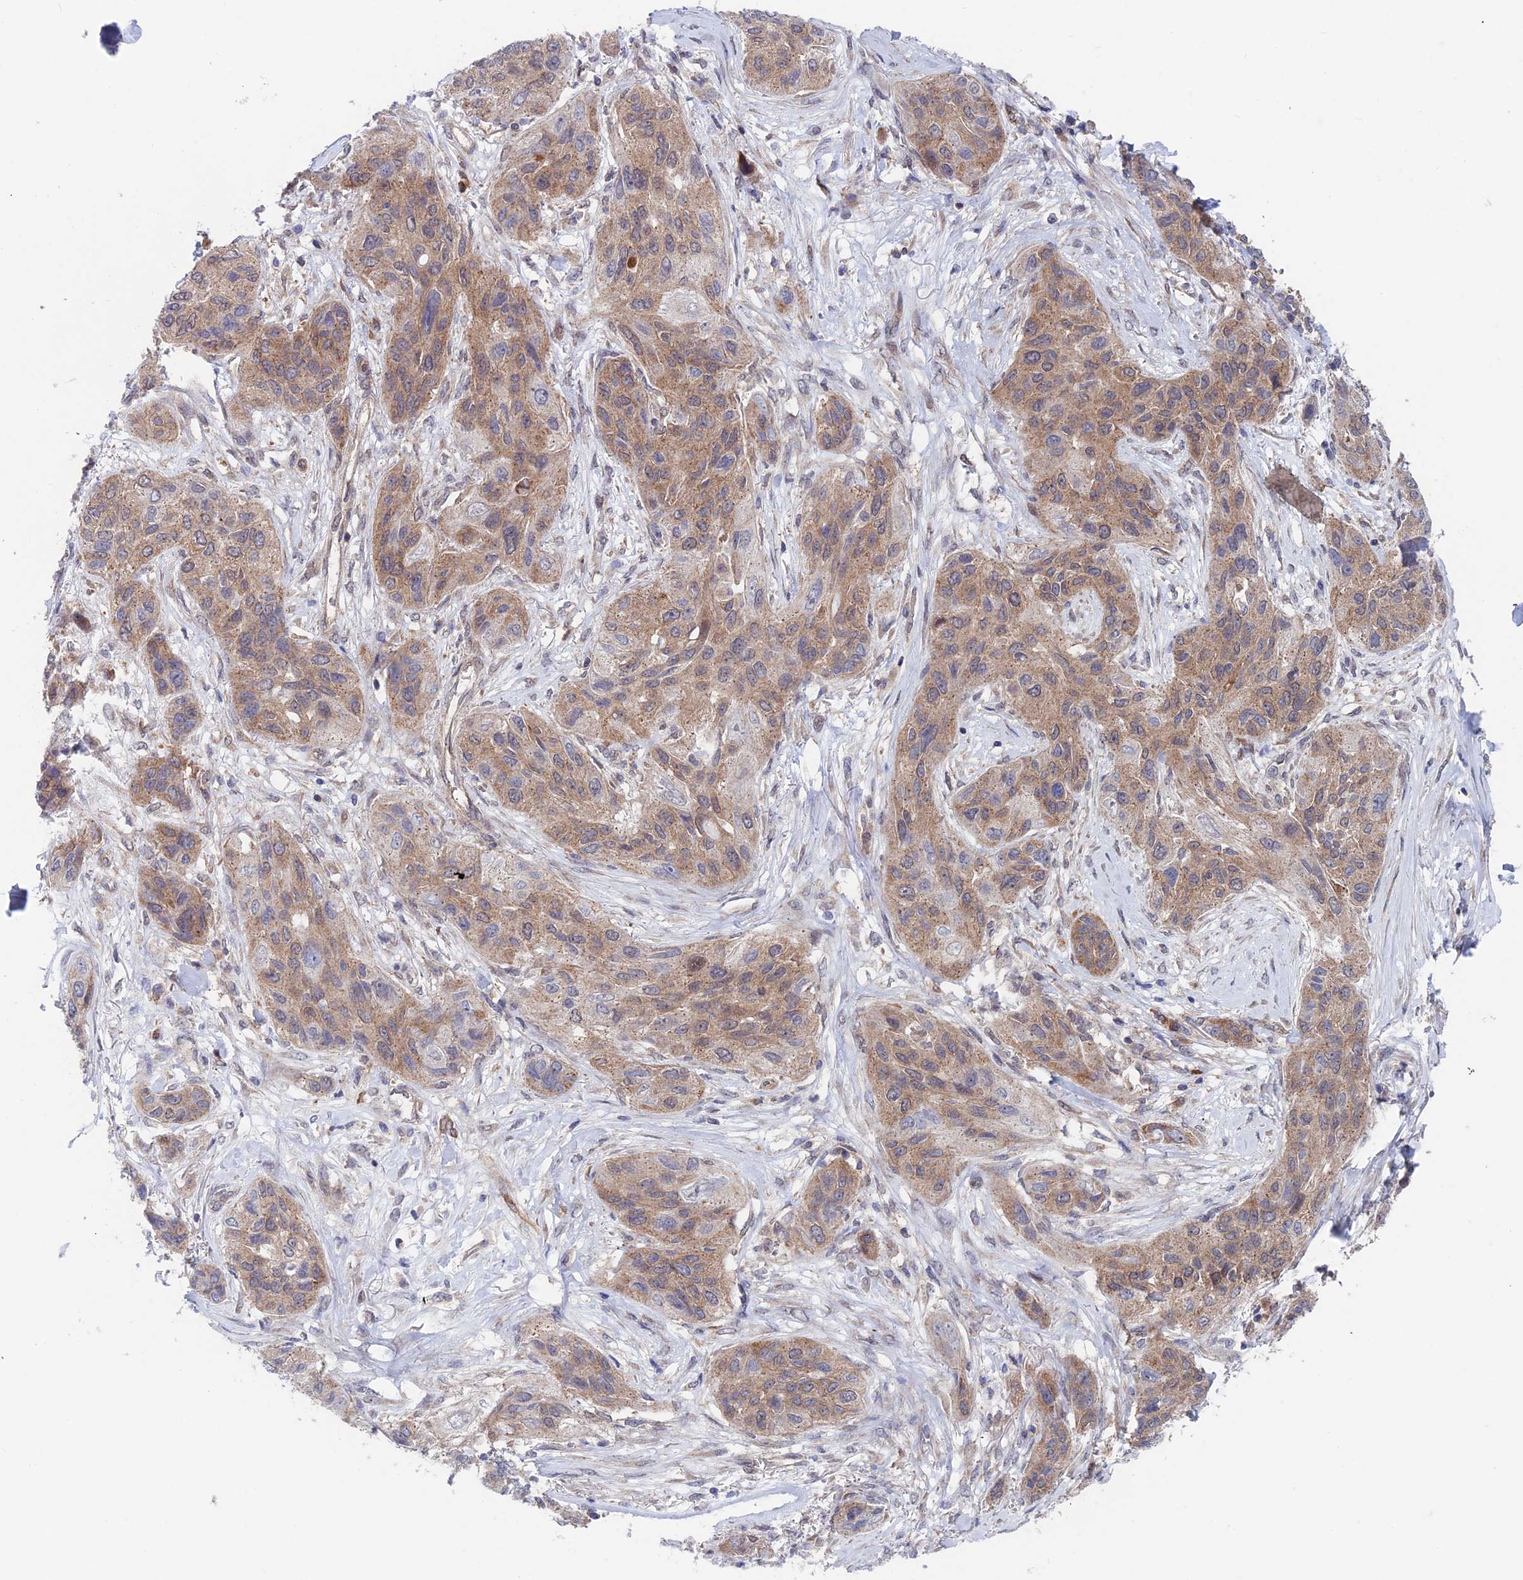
{"staining": {"intensity": "moderate", "quantity": ">75%", "location": "cytoplasmic/membranous"}, "tissue": "lung cancer", "cell_type": "Tumor cells", "image_type": "cancer", "snomed": [{"axis": "morphology", "description": "Squamous cell carcinoma, NOS"}, {"axis": "topography", "description": "Lung"}], "caption": "Immunohistochemical staining of lung squamous cell carcinoma shows medium levels of moderate cytoplasmic/membranous staining in approximately >75% of tumor cells.", "gene": "IGBP1", "patient": {"sex": "female", "age": 70}}